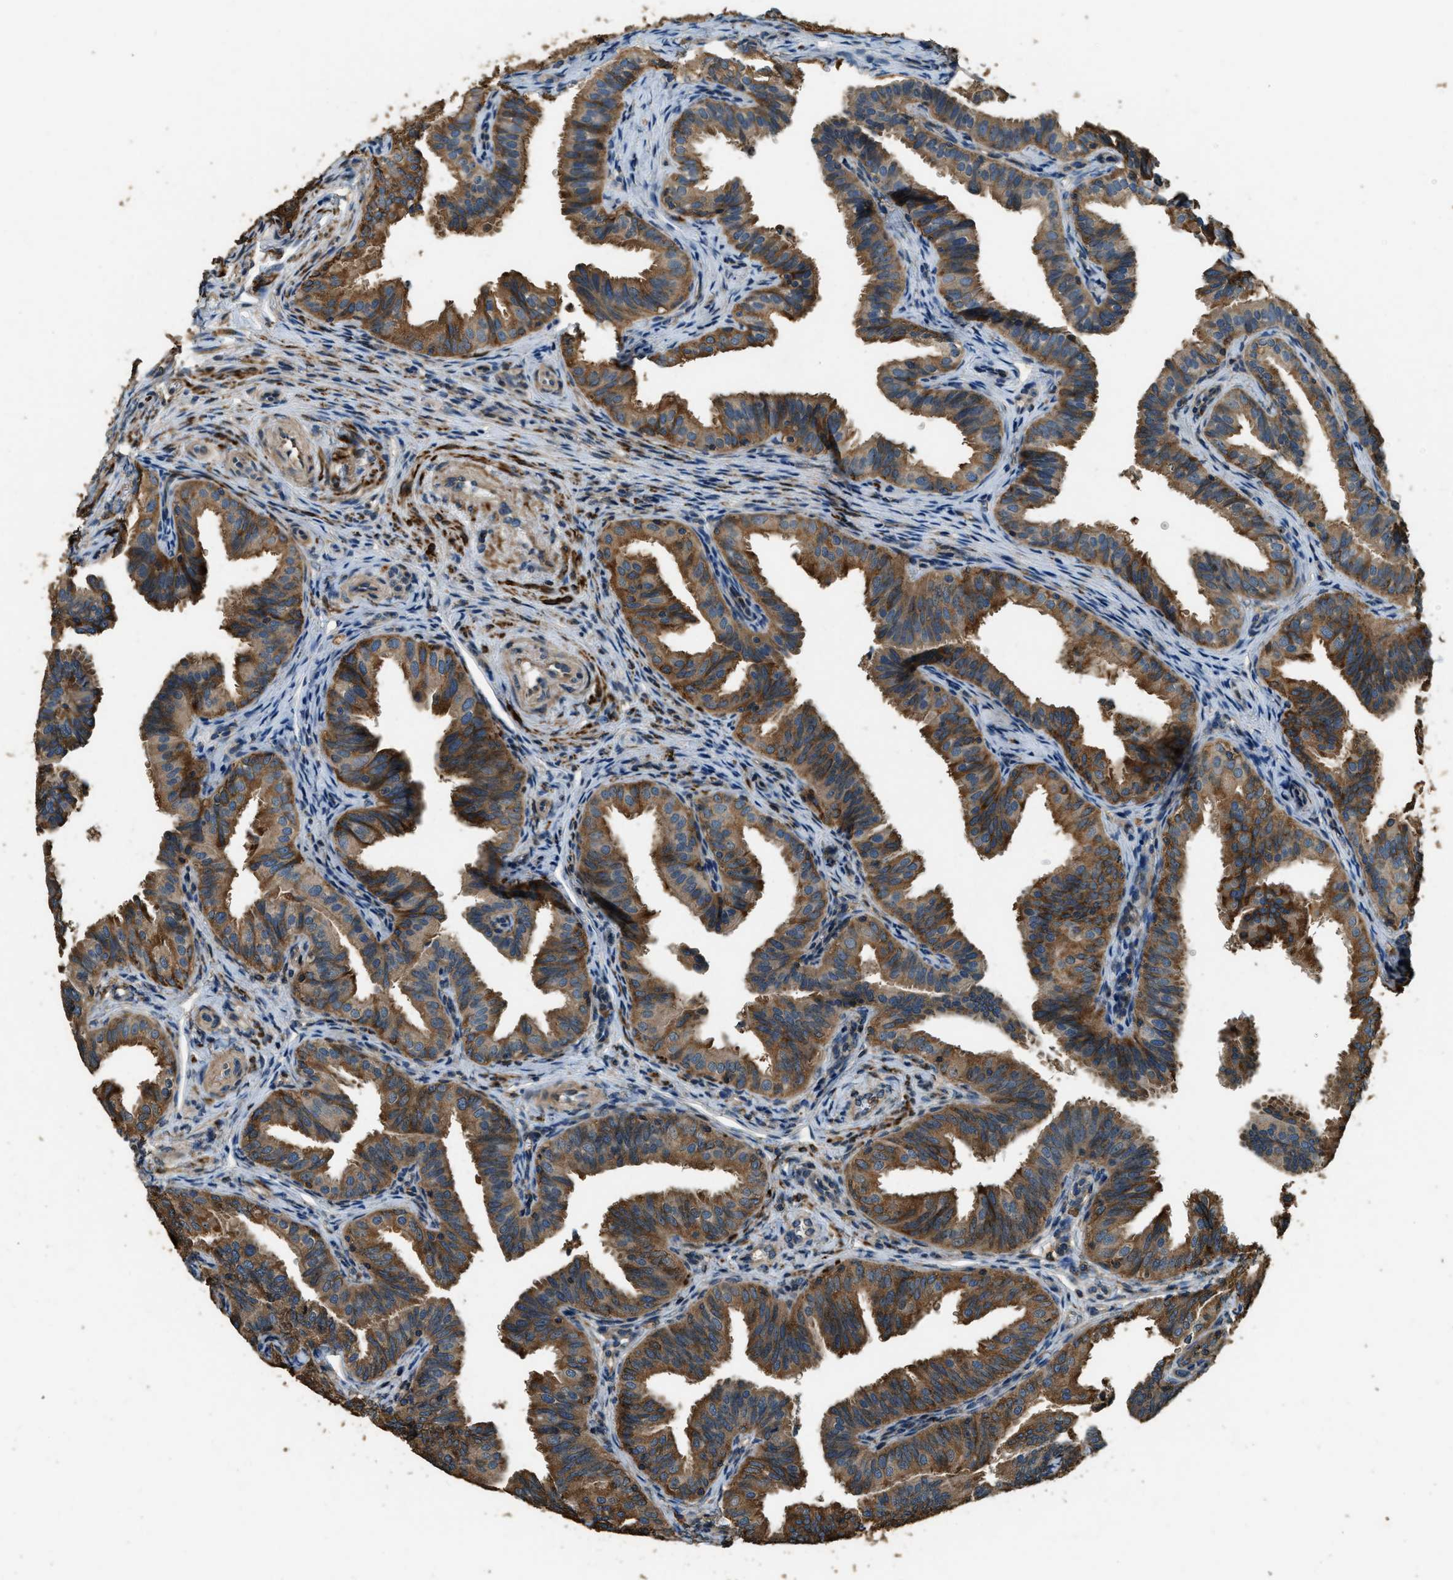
{"staining": {"intensity": "moderate", "quantity": ">75%", "location": "cytoplasmic/membranous"}, "tissue": "fallopian tube", "cell_type": "Glandular cells", "image_type": "normal", "snomed": [{"axis": "morphology", "description": "Normal tissue, NOS"}, {"axis": "topography", "description": "Fallopian tube"}], "caption": "Protein analysis of unremarkable fallopian tube displays moderate cytoplasmic/membranous staining in about >75% of glandular cells. Nuclei are stained in blue.", "gene": "ERGIC1", "patient": {"sex": "female", "age": 35}}